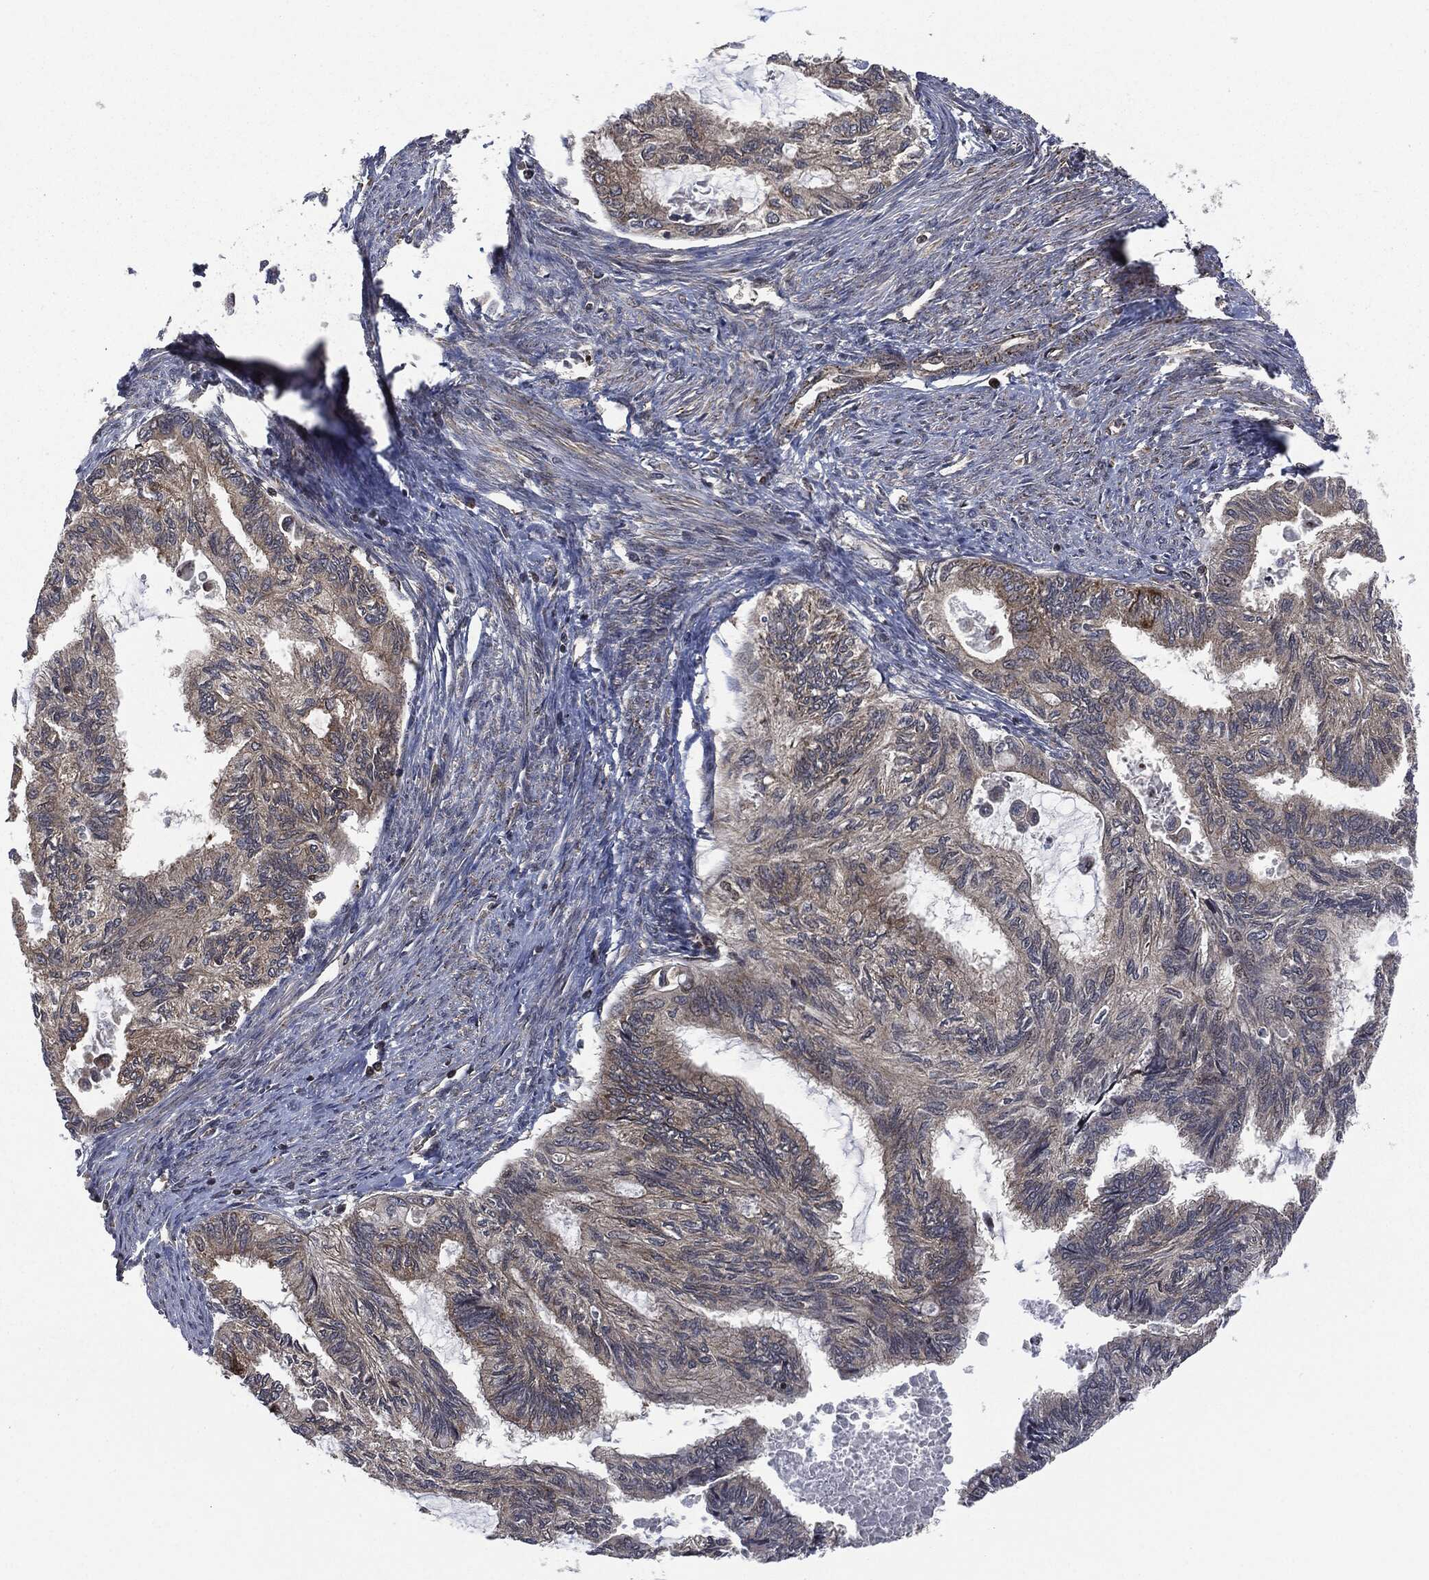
{"staining": {"intensity": "strong", "quantity": "<25%", "location": "cytoplasmic/membranous"}, "tissue": "endometrial cancer", "cell_type": "Tumor cells", "image_type": "cancer", "snomed": [{"axis": "morphology", "description": "Adenocarcinoma, NOS"}, {"axis": "topography", "description": "Endometrium"}], "caption": "DAB (3,3'-diaminobenzidine) immunohistochemical staining of adenocarcinoma (endometrial) shows strong cytoplasmic/membranous protein expression in approximately <25% of tumor cells. (Brightfield microscopy of DAB IHC at high magnification).", "gene": "HRAS", "patient": {"sex": "female", "age": 86}}